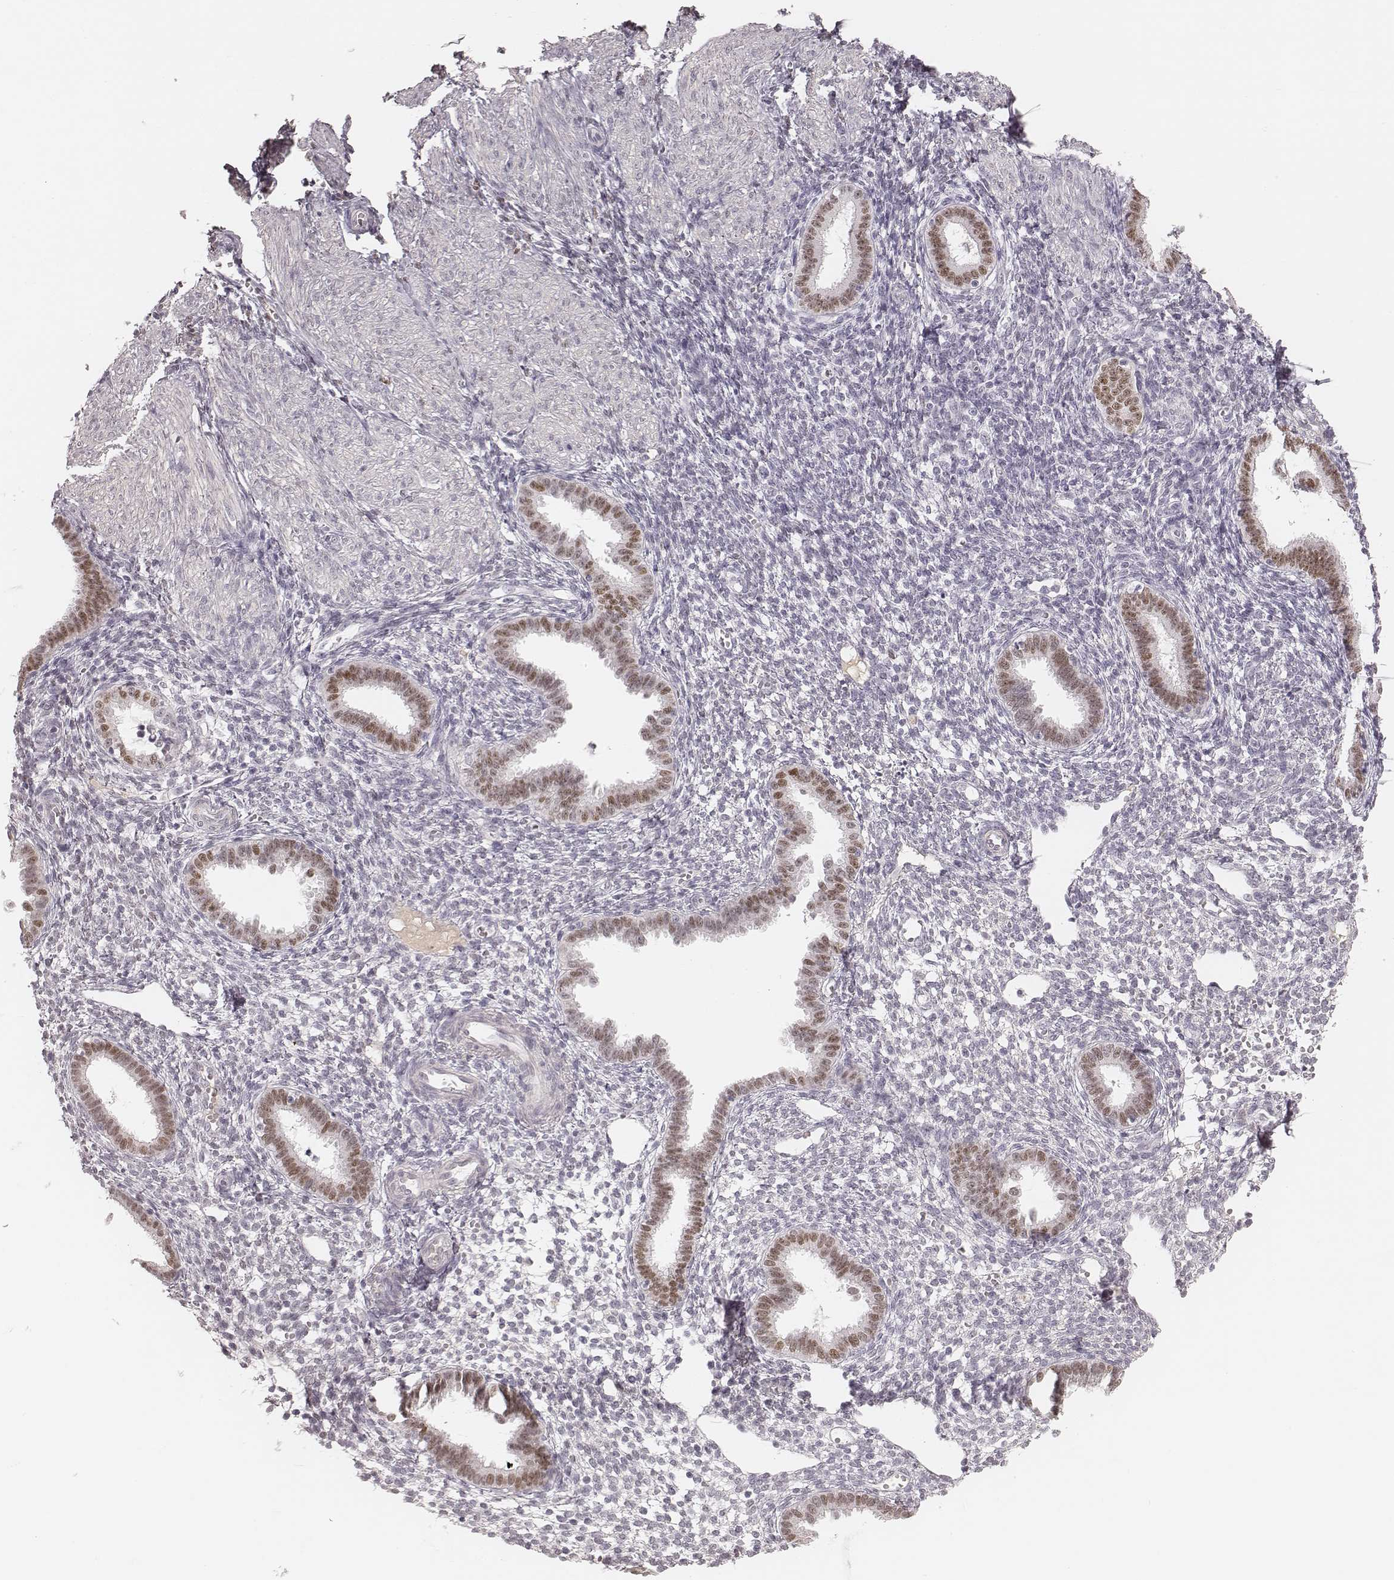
{"staining": {"intensity": "negative", "quantity": "none", "location": "none"}, "tissue": "endometrium", "cell_type": "Cells in endometrial stroma", "image_type": "normal", "snomed": [{"axis": "morphology", "description": "Normal tissue, NOS"}, {"axis": "topography", "description": "Endometrium"}], "caption": "Endometrium was stained to show a protein in brown. There is no significant staining in cells in endometrial stroma. Brightfield microscopy of immunohistochemistry stained with DAB (3,3'-diaminobenzidine) (brown) and hematoxylin (blue), captured at high magnification.", "gene": "MSX1", "patient": {"sex": "female", "age": 36}}